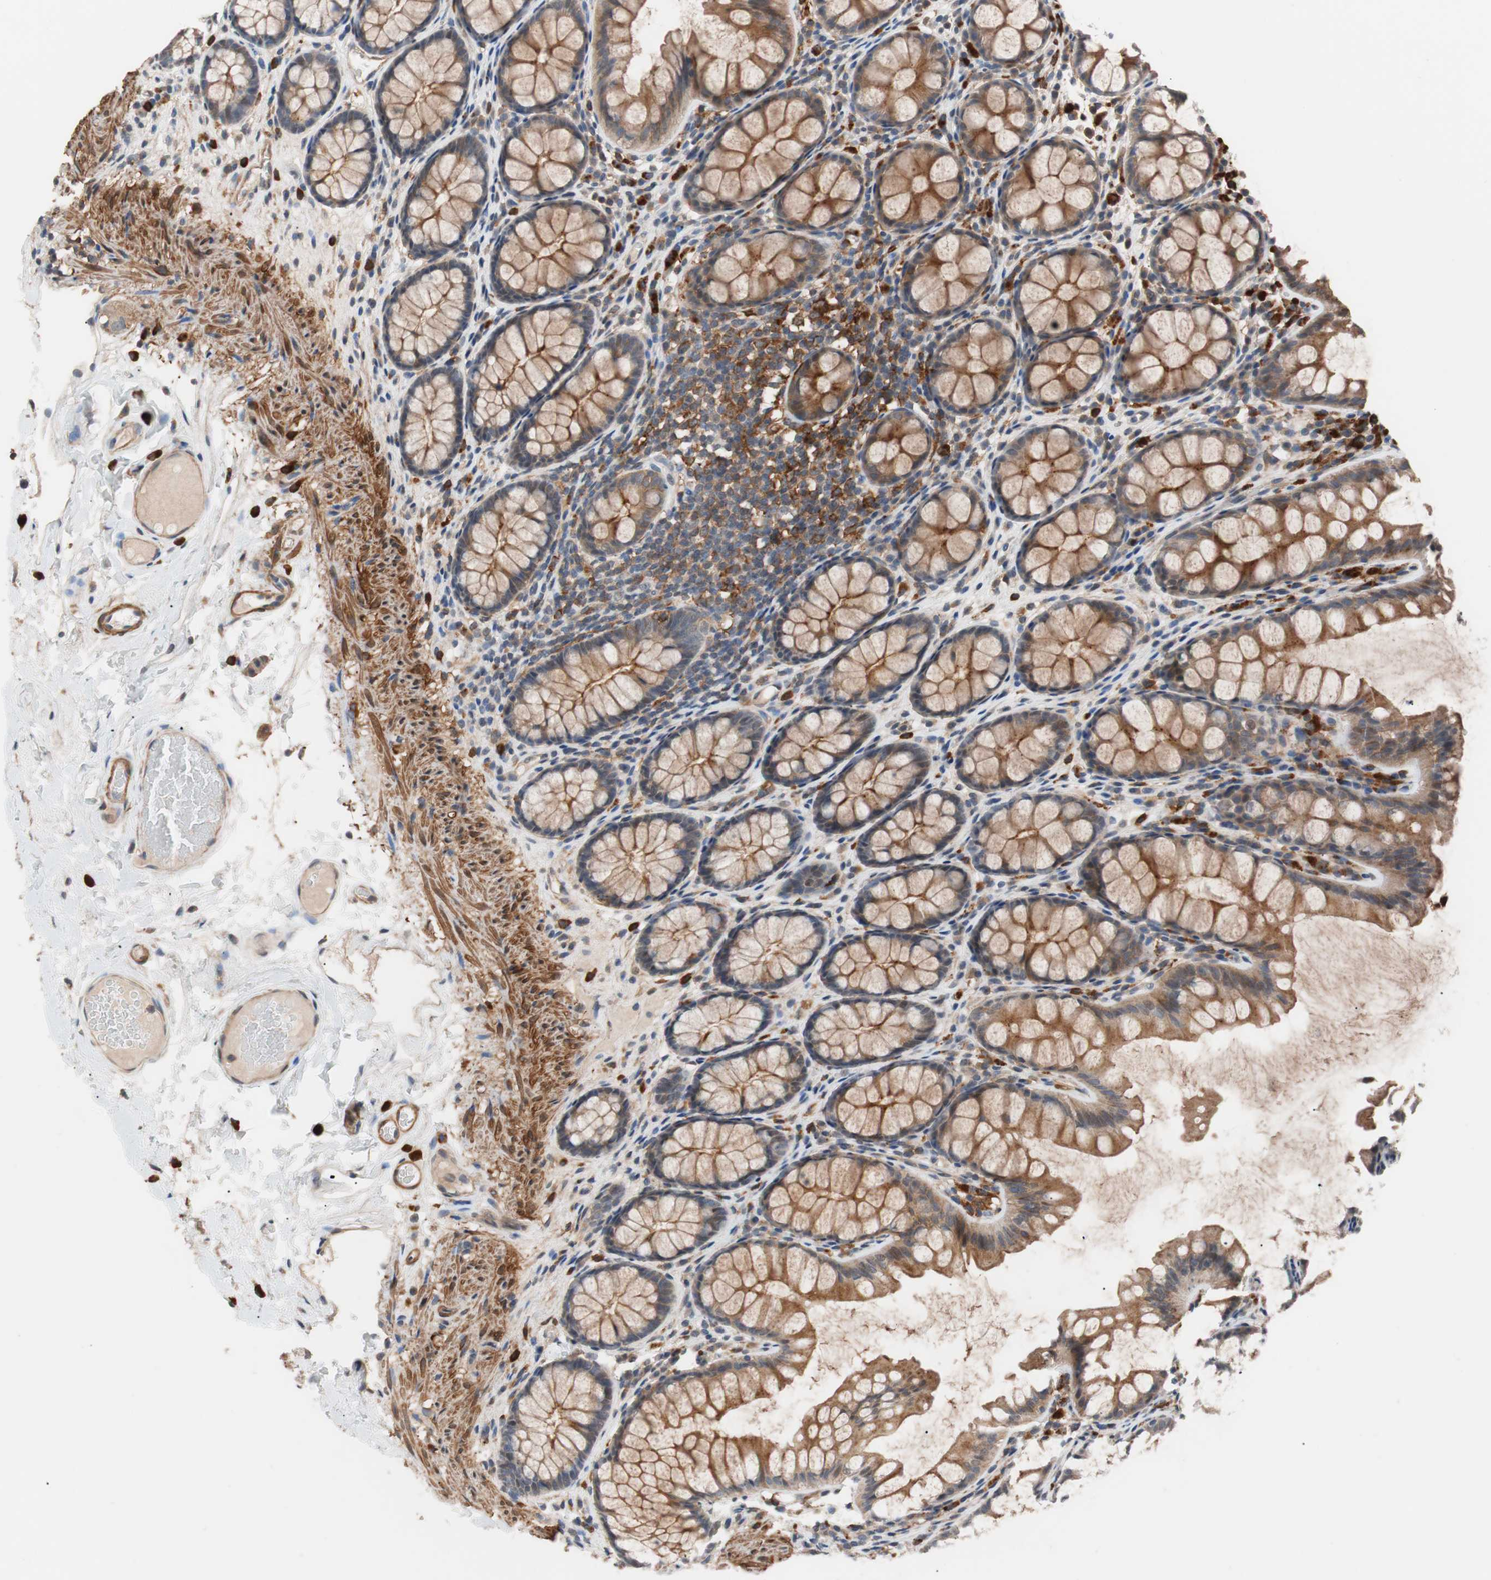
{"staining": {"intensity": "weak", "quantity": ">75%", "location": "cytoplasmic/membranous"}, "tissue": "colon", "cell_type": "Endothelial cells", "image_type": "normal", "snomed": [{"axis": "morphology", "description": "Normal tissue, NOS"}, {"axis": "topography", "description": "Colon"}], "caption": "DAB (3,3'-diaminobenzidine) immunohistochemical staining of normal colon displays weak cytoplasmic/membranous protein expression in approximately >75% of endothelial cells.", "gene": "LITAF", "patient": {"sex": "female", "age": 55}}